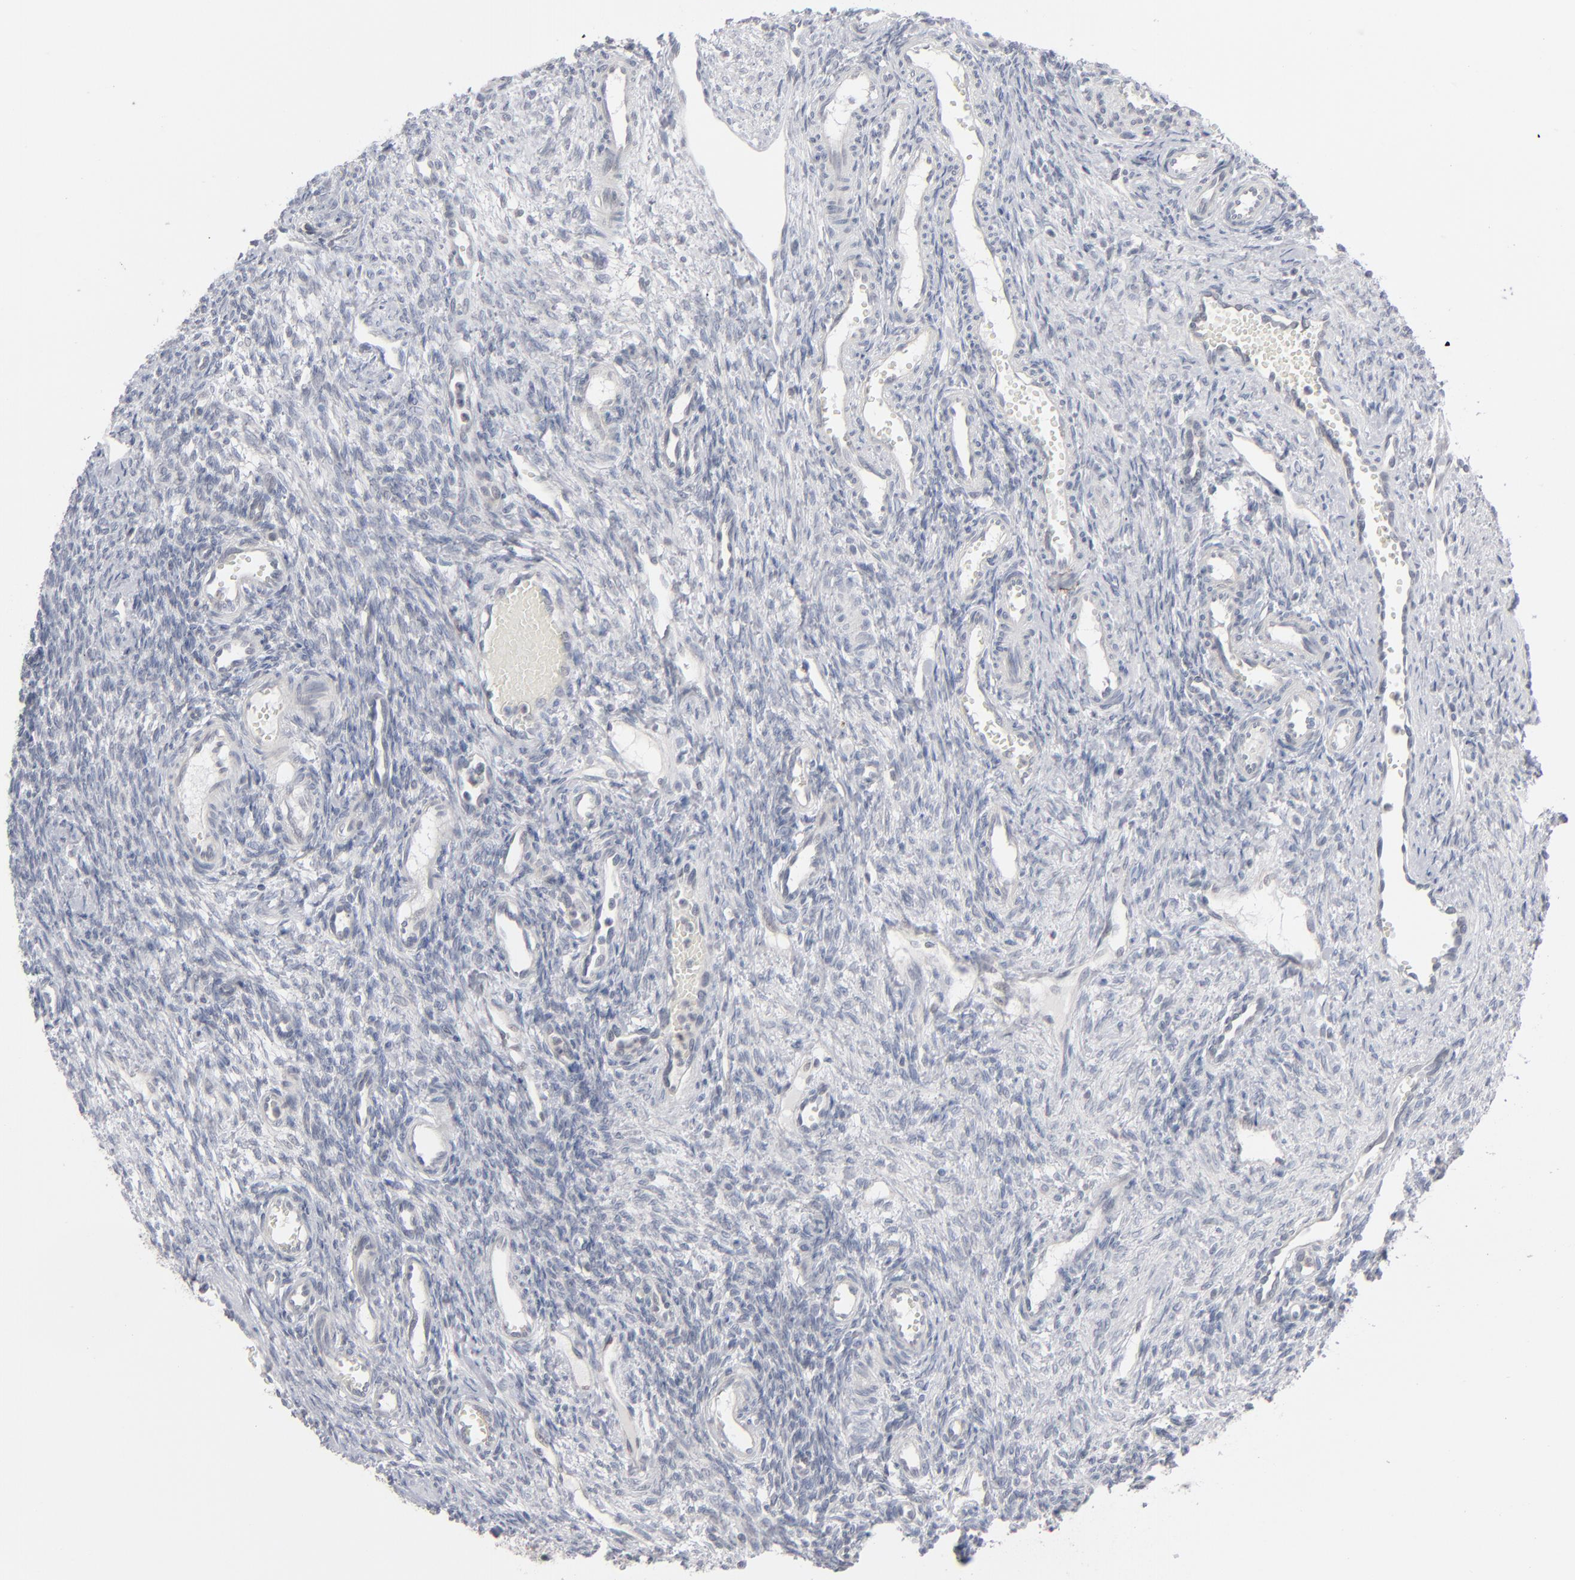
{"staining": {"intensity": "negative", "quantity": "none", "location": "none"}, "tissue": "ovary", "cell_type": "Follicle cells", "image_type": "normal", "snomed": [{"axis": "morphology", "description": "Normal tissue, NOS"}, {"axis": "topography", "description": "Ovary"}], "caption": "Photomicrograph shows no significant protein positivity in follicle cells of benign ovary. Brightfield microscopy of immunohistochemistry (IHC) stained with DAB (brown) and hematoxylin (blue), captured at high magnification.", "gene": "POF1B", "patient": {"sex": "female", "age": 33}}